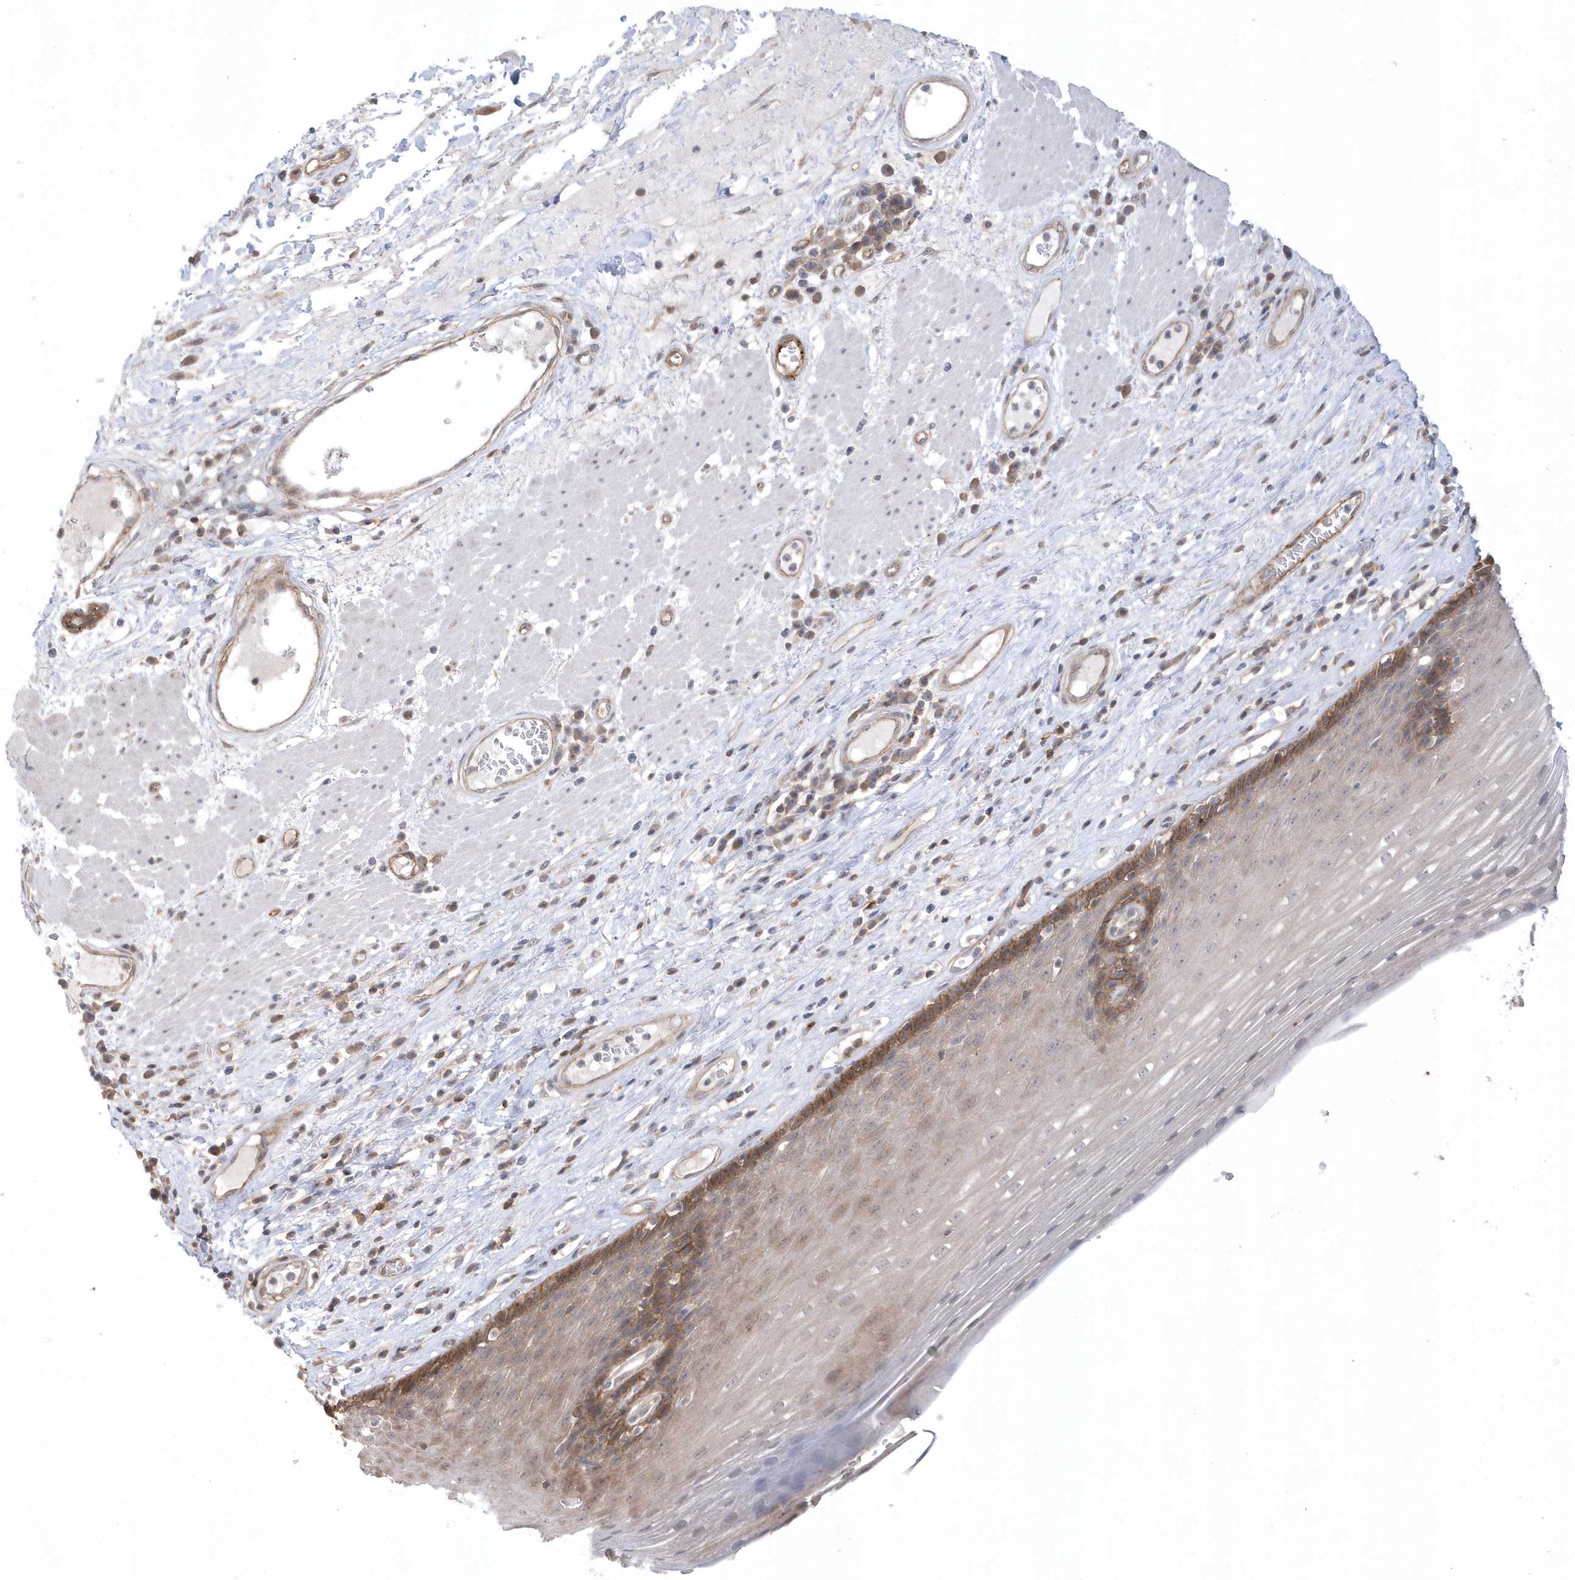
{"staining": {"intensity": "moderate", "quantity": "<25%", "location": "cytoplasmic/membranous"}, "tissue": "esophagus", "cell_type": "Squamous epithelial cells", "image_type": "normal", "snomed": [{"axis": "morphology", "description": "Normal tissue, NOS"}, {"axis": "topography", "description": "Esophagus"}], "caption": "IHC histopathology image of normal esophagus: esophagus stained using IHC exhibits low levels of moderate protein expression localized specifically in the cytoplasmic/membranous of squamous epithelial cells, appearing as a cytoplasmic/membranous brown color.", "gene": "CRIP3", "patient": {"sex": "male", "age": 62}}